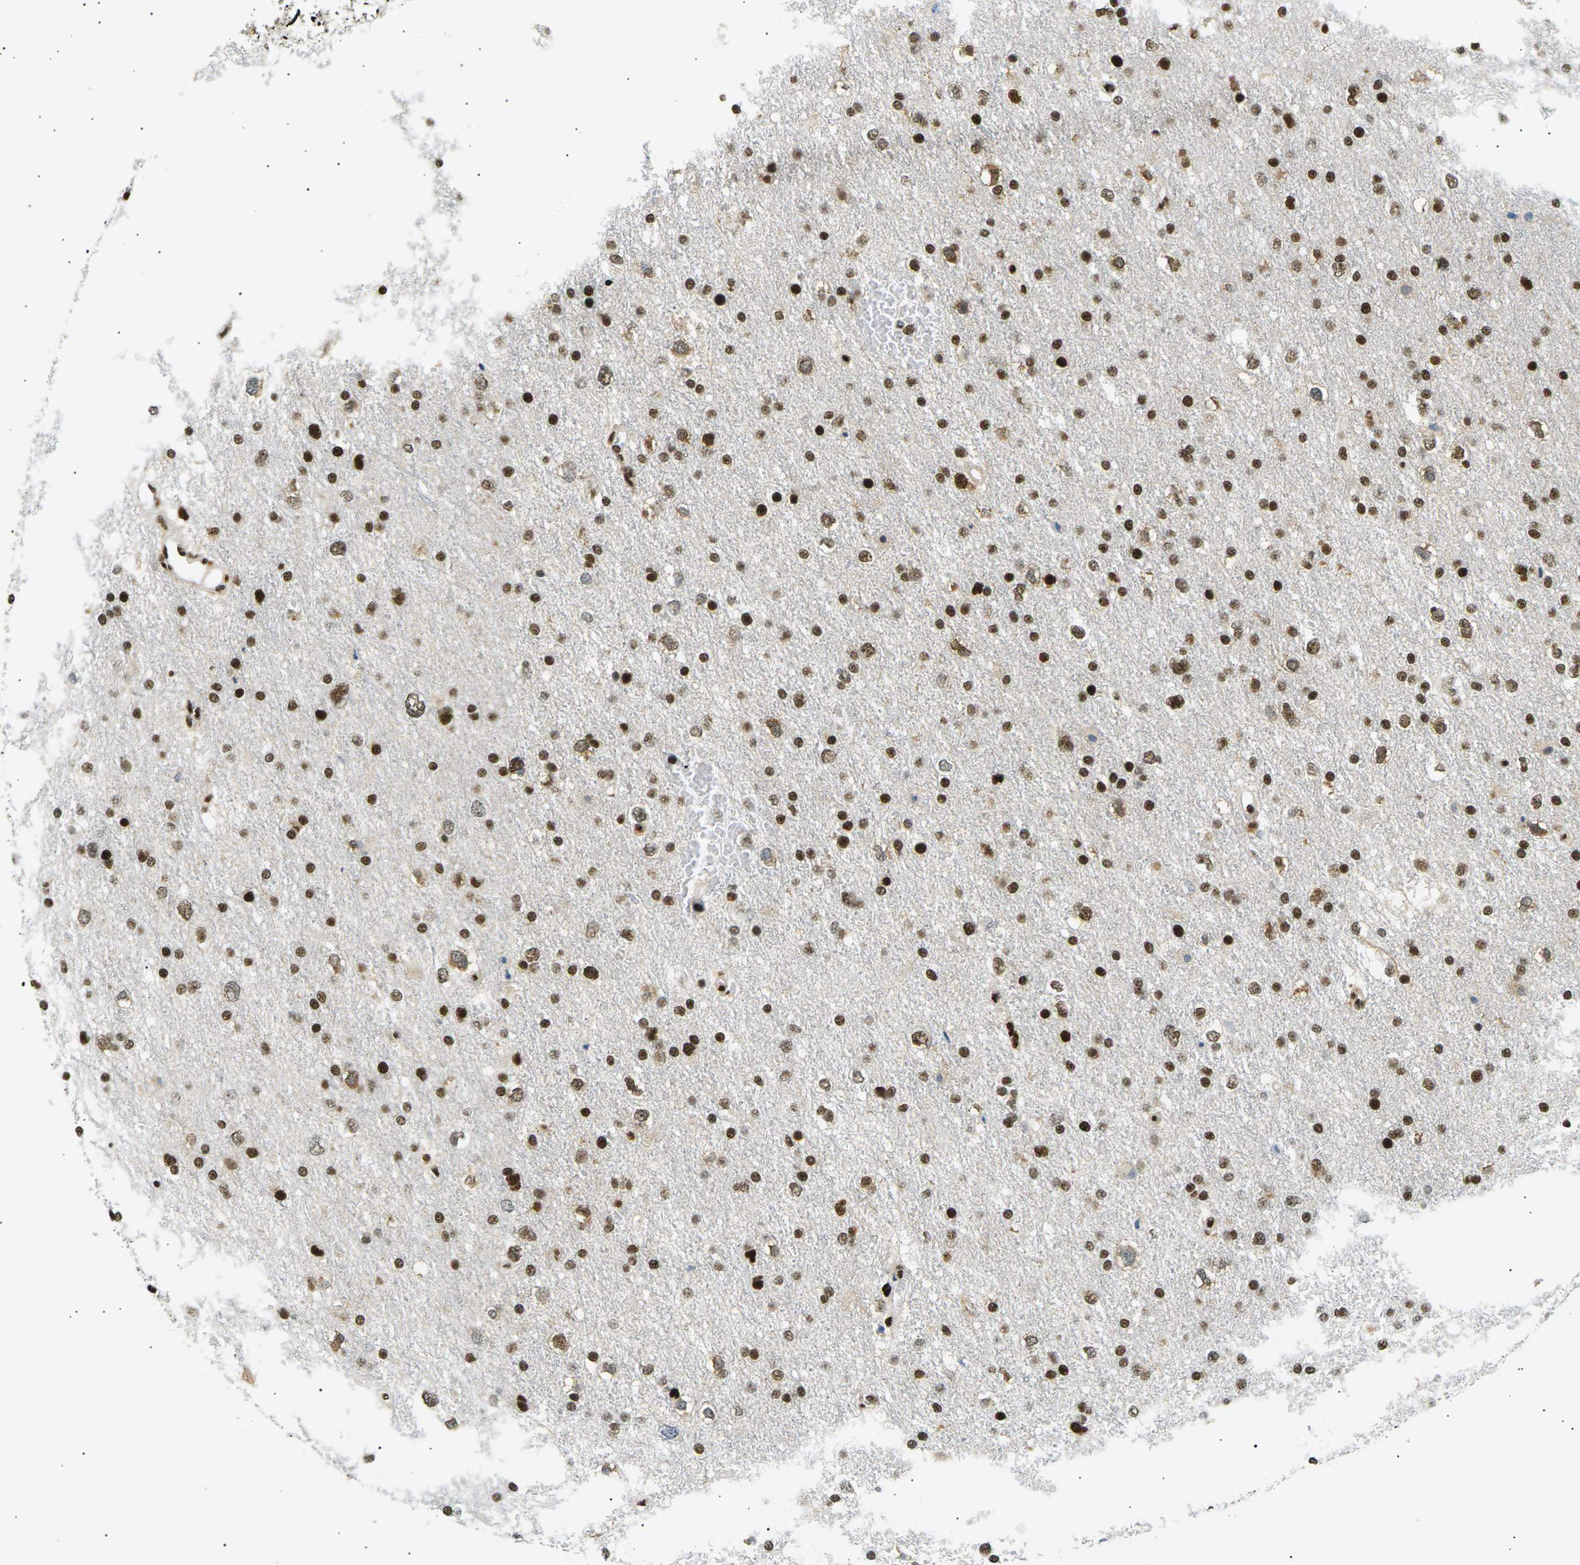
{"staining": {"intensity": "strong", "quantity": ">75%", "location": "nuclear"}, "tissue": "glioma", "cell_type": "Tumor cells", "image_type": "cancer", "snomed": [{"axis": "morphology", "description": "Glioma, malignant, Low grade"}, {"axis": "topography", "description": "Brain"}], "caption": "Protein expression analysis of malignant glioma (low-grade) shows strong nuclear positivity in about >75% of tumor cells.", "gene": "RPA2", "patient": {"sex": "female", "age": 37}}